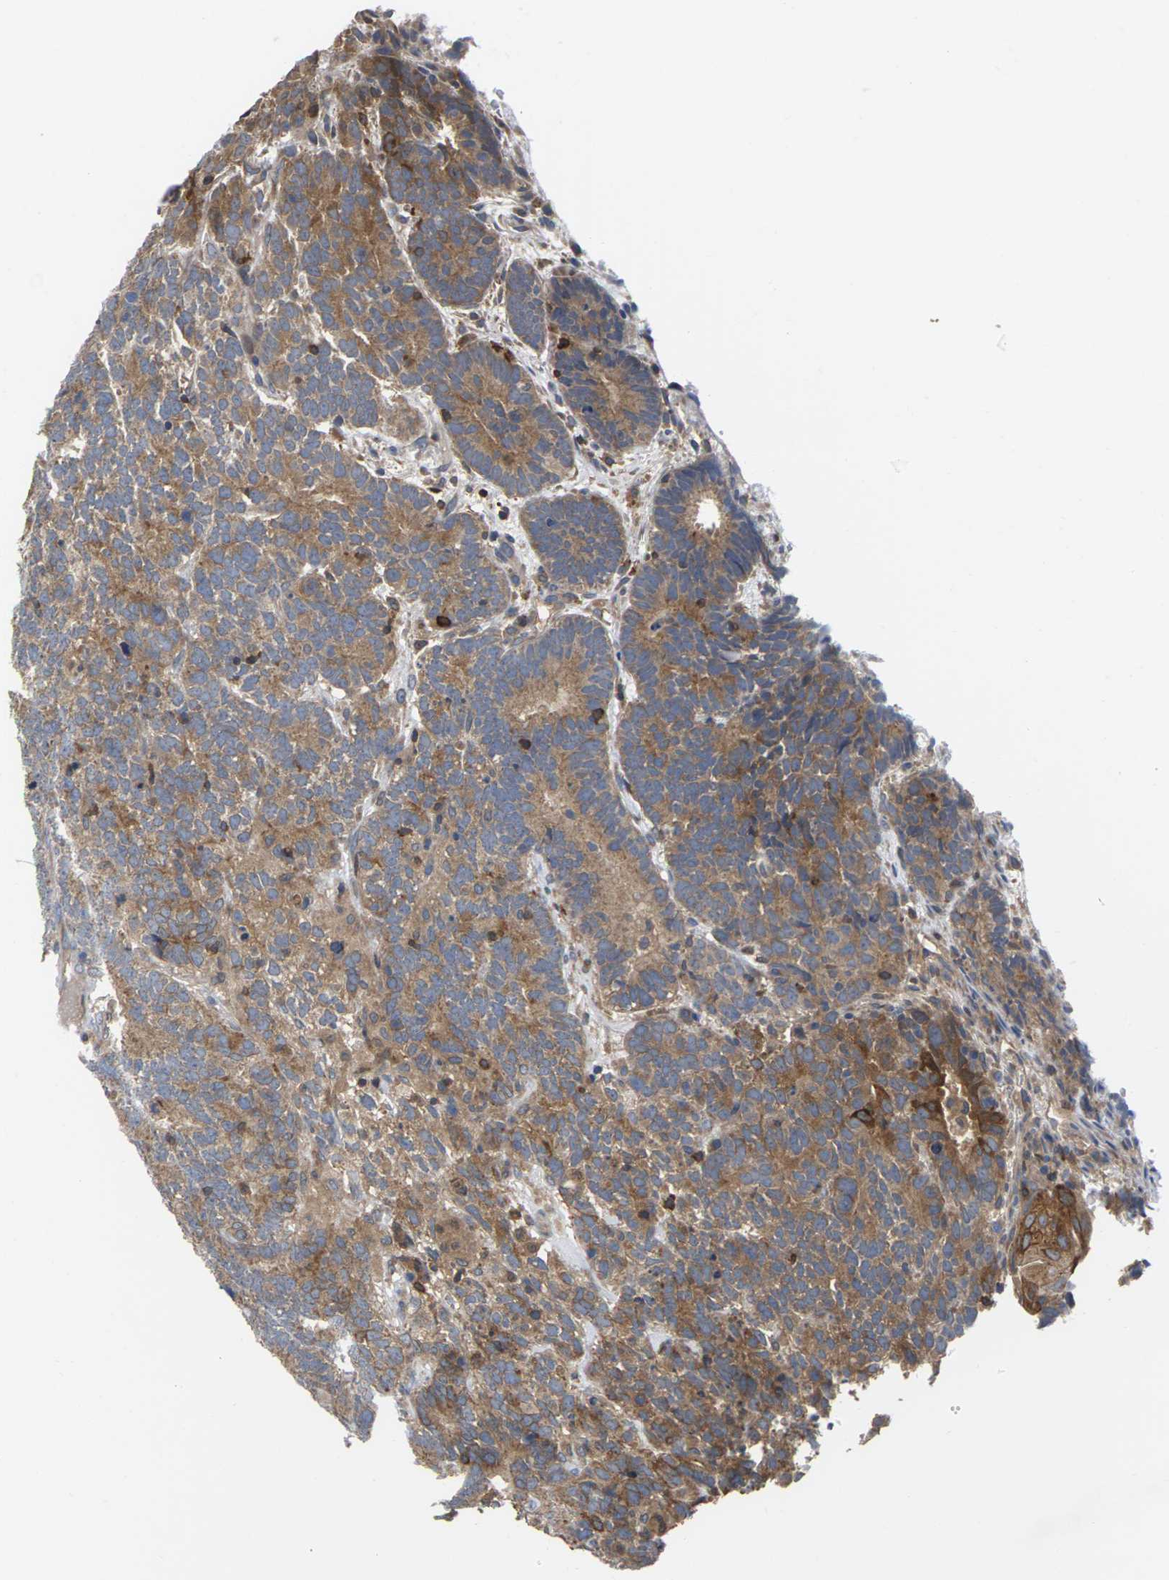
{"staining": {"intensity": "moderate", "quantity": ">75%", "location": "cytoplasmic/membranous"}, "tissue": "testis cancer", "cell_type": "Tumor cells", "image_type": "cancer", "snomed": [{"axis": "morphology", "description": "Carcinoma, Embryonal, NOS"}, {"axis": "topography", "description": "Testis"}], "caption": "A micrograph showing moderate cytoplasmic/membranous positivity in approximately >75% of tumor cells in testis embryonal carcinoma, as visualized by brown immunohistochemical staining.", "gene": "TIAM1", "patient": {"sex": "male", "age": 26}}